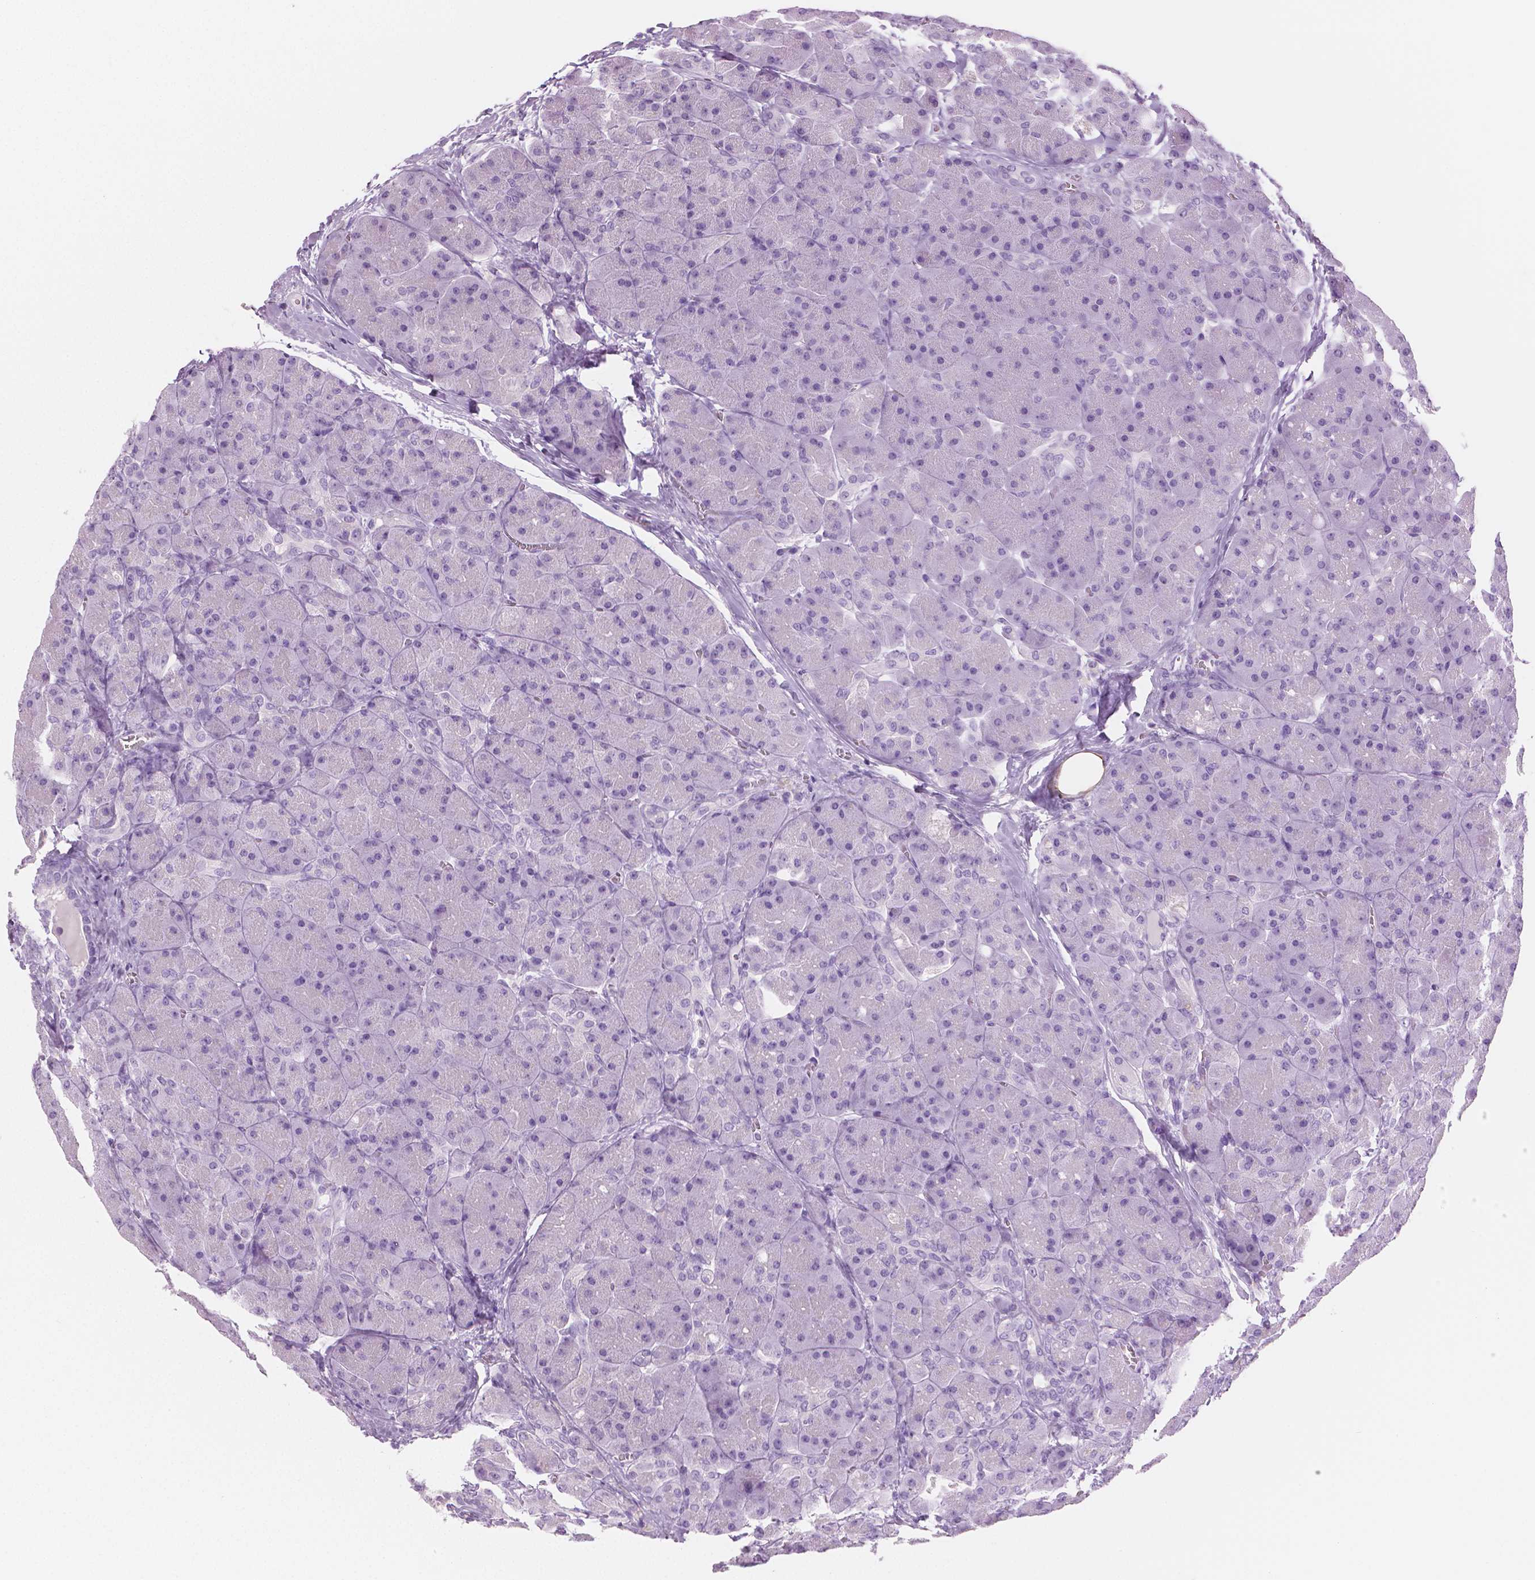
{"staining": {"intensity": "negative", "quantity": "none", "location": "none"}, "tissue": "pancreas", "cell_type": "Exocrine glandular cells", "image_type": "normal", "snomed": [{"axis": "morphology", "description": "Normal tissue, NOS"}, {"axis": "topography", "description": "Pancreas"}], "caption": "Histopathology image shows no significant protein positivity in exocrine glandular cells of benign pancreas.", "gene": "PLIN4", "patient": {"sex": "male", "age": 55}}